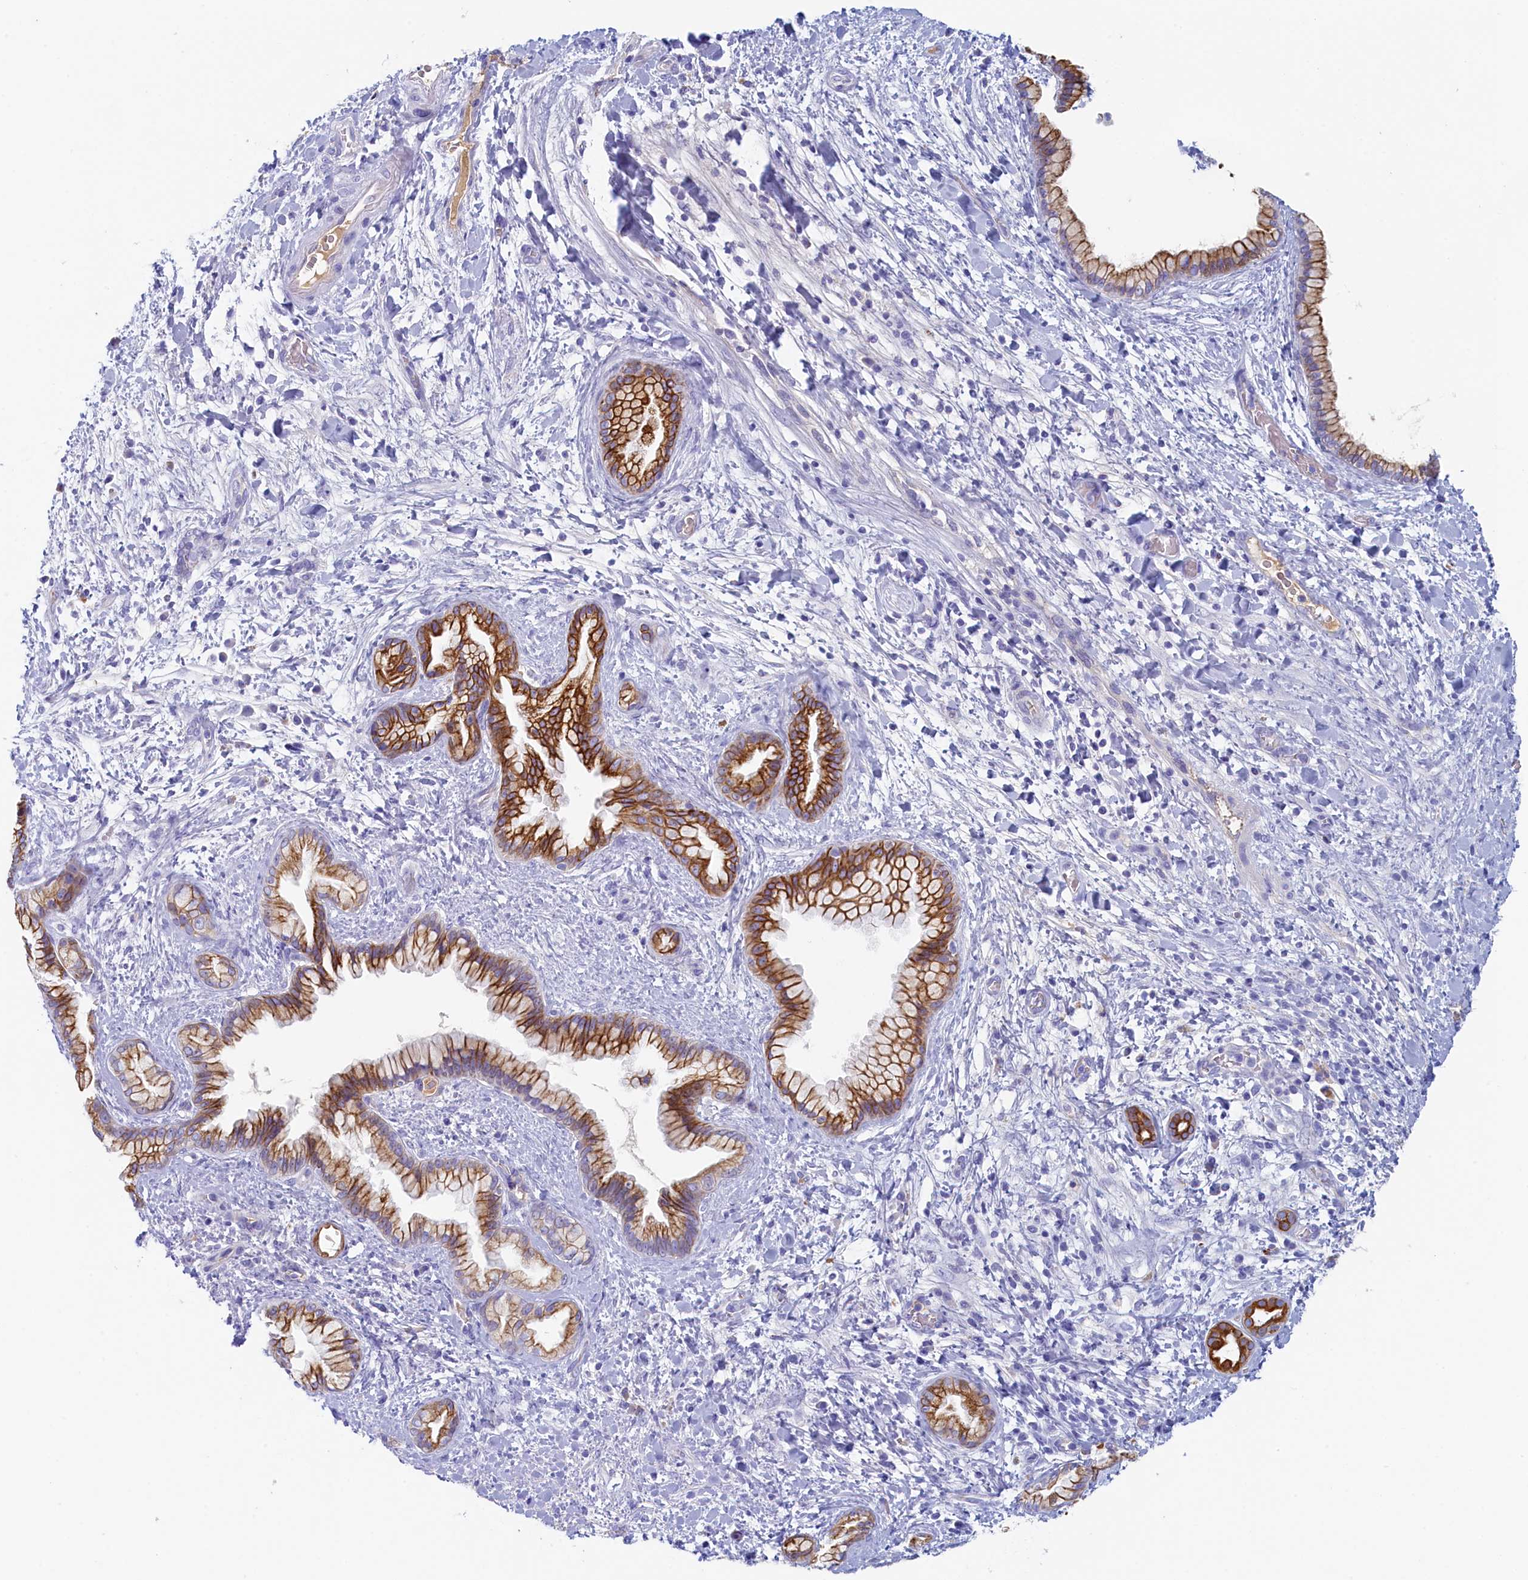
{"staining": {"intensity": "strong", "quantity": ">75%", "location": "cytoplasmic/membranous"}, "tissue": "pancreatic cancer", "cell_type": "Tumor cells", "image_type": "cancer", "snomed": [{"axis": "morphology", "description": "Adenocarcinoma, NOS"}, {"axis": "topography", "description": "Pancreas"}], "caption": "Immunohistochemistry (IHC) of pancreatic cancer (adenocarcinoma) shows high levels of strong cytoplasmic/membranous positivity in approximately >75% of tumor cells. (DAB = brown stain, brightfield microscopy at high magnification).", "gene": "GUCA1C", "patient": {"sex": "female", "age": 78}}